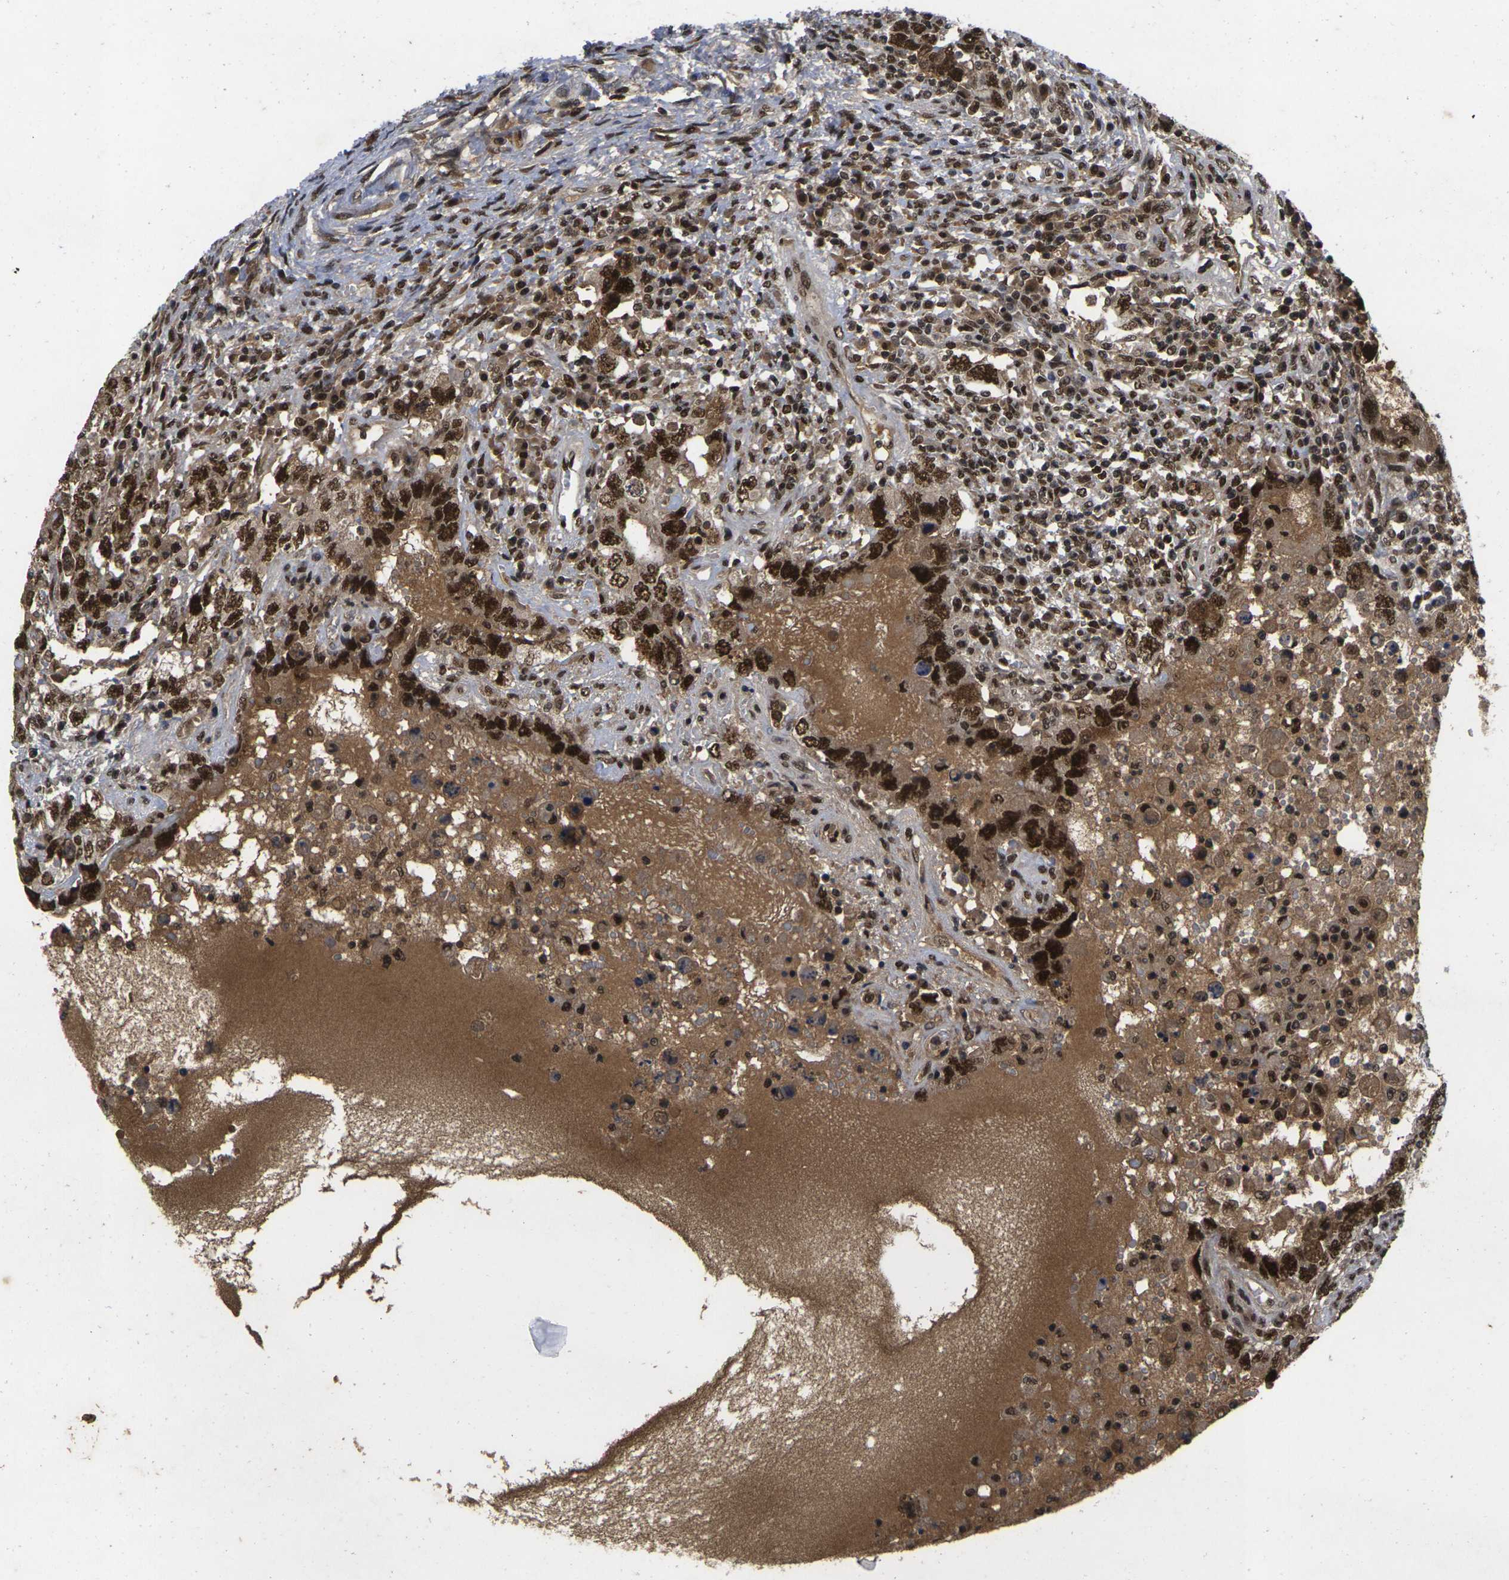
{"staining": {"intensity": "strong", "quantity": ">75%", "location": "nuclear"}, "tissue": "testis cancer", "cell_type": "Tumor cells", "image_type": "cancer", "snomed": [{"axis": "morphology", "description": "Carcinoma, Embryonal, NOS"}, {"axis": "topography", "description": "Testis"}], "caption": "DAB (3,3'-diaminobenzidine) immunohistochemical staining of human testis cancer reveals strong nuclear protein staining in approximately >75% of tumor cells.", "gene": "GTF2E1", "patient": {"sex": "male", "age": 26}}